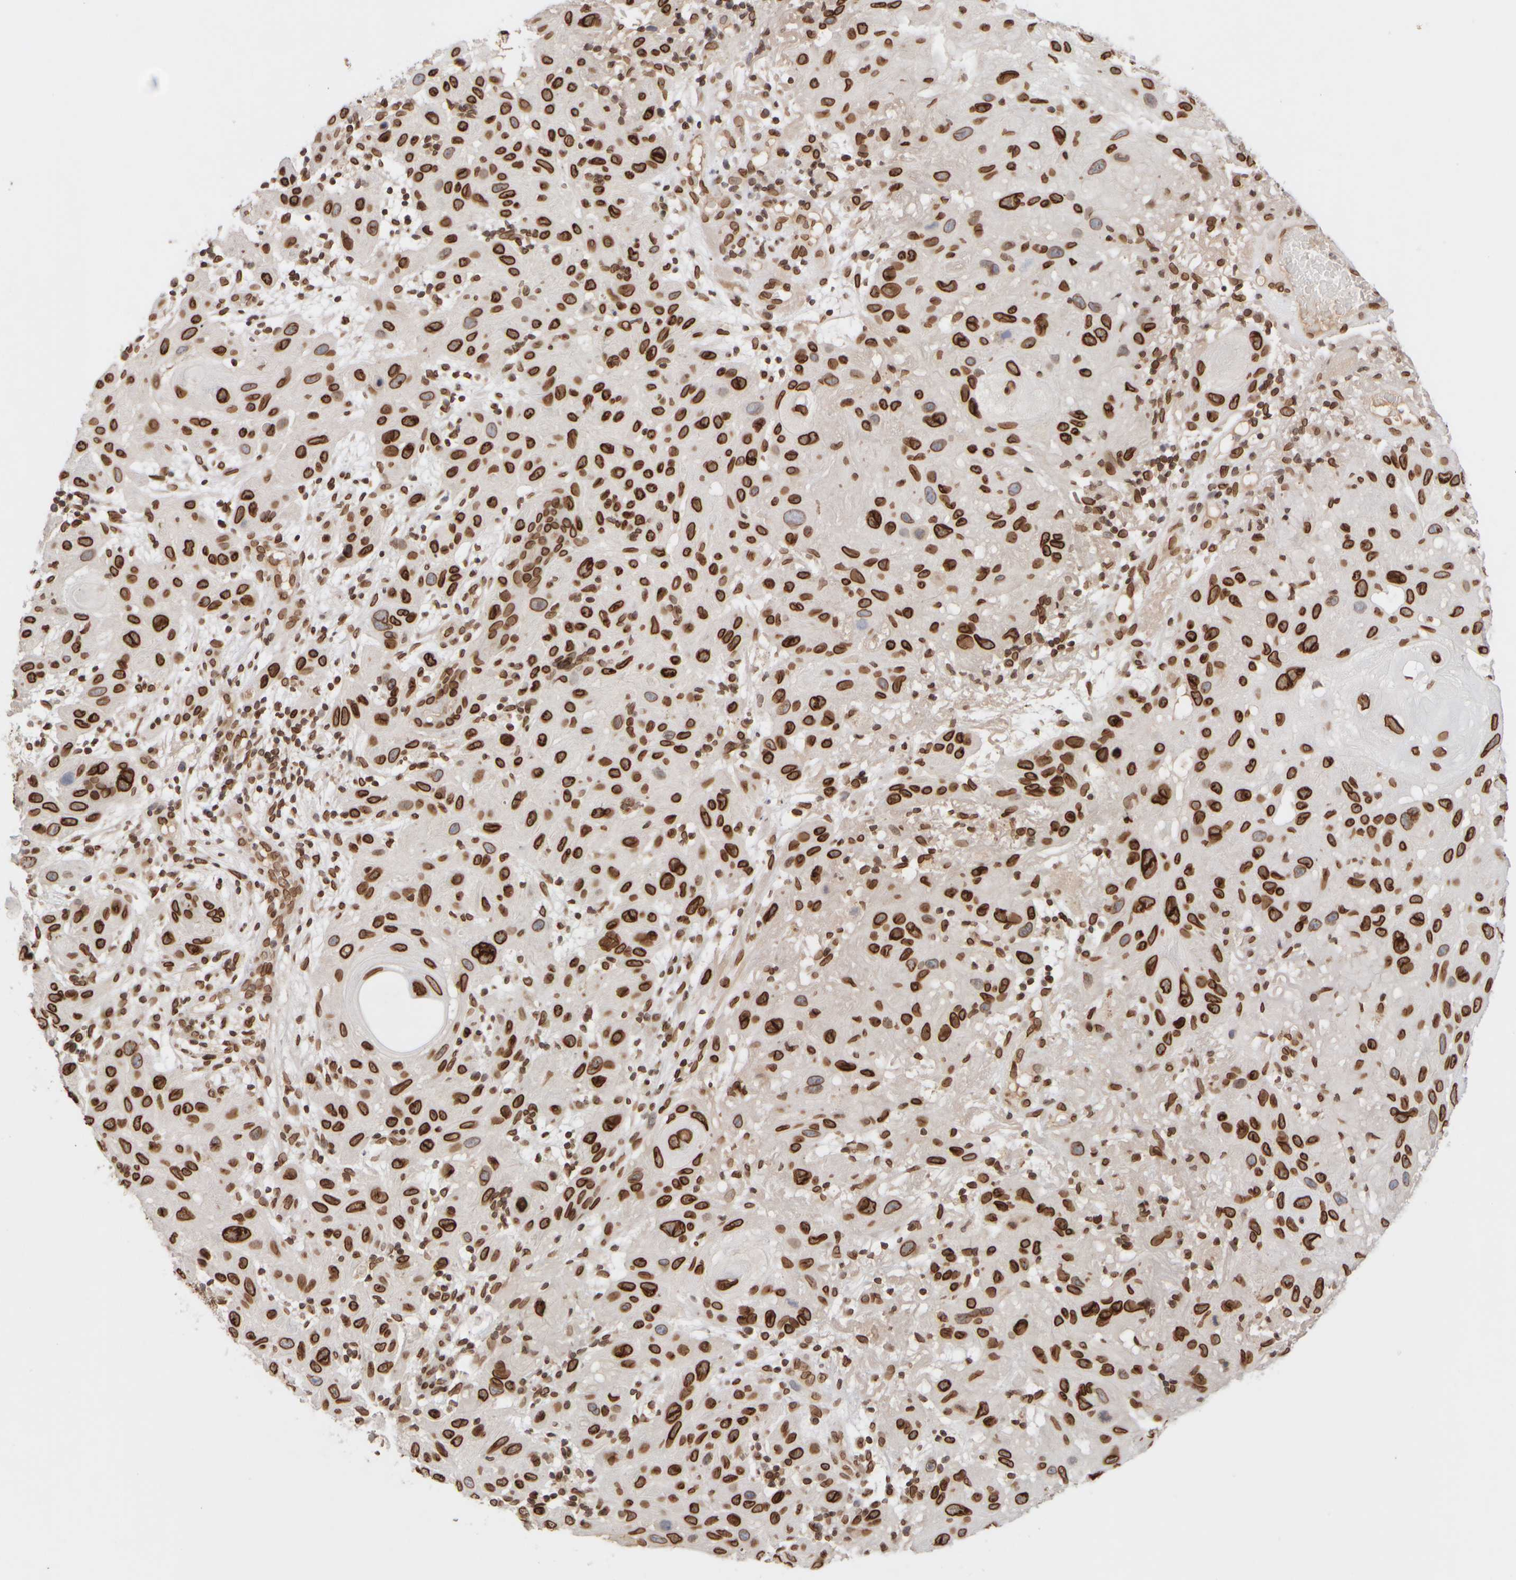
{"staining": {"intensity": "strong", "quantity": ">75%", "location": "cytoplasmic/membranous,nuclear"}, "tissue": "skin cancer", "cell_type": "Tumor cells", "image_type": "cancer", "snomed": [{"axis": "morphology", "description": "Normal tissue, NOS"}, {"axis": "morphology", "description": "Squamous cell carcinoma, NOS"}, {"axis": "topography", "description": "Skin"}], "caption": "Strong cytoplasmic/membranous and nuclear positivity is appreciated in about >75% of tumor cells in squamous cell carcinoma (skin). (brown staining indicates protein expression, while blue staining denotes nuclei).", "gene": "ZC3HC1", "patient": {"sex": "female", "age": 96}}